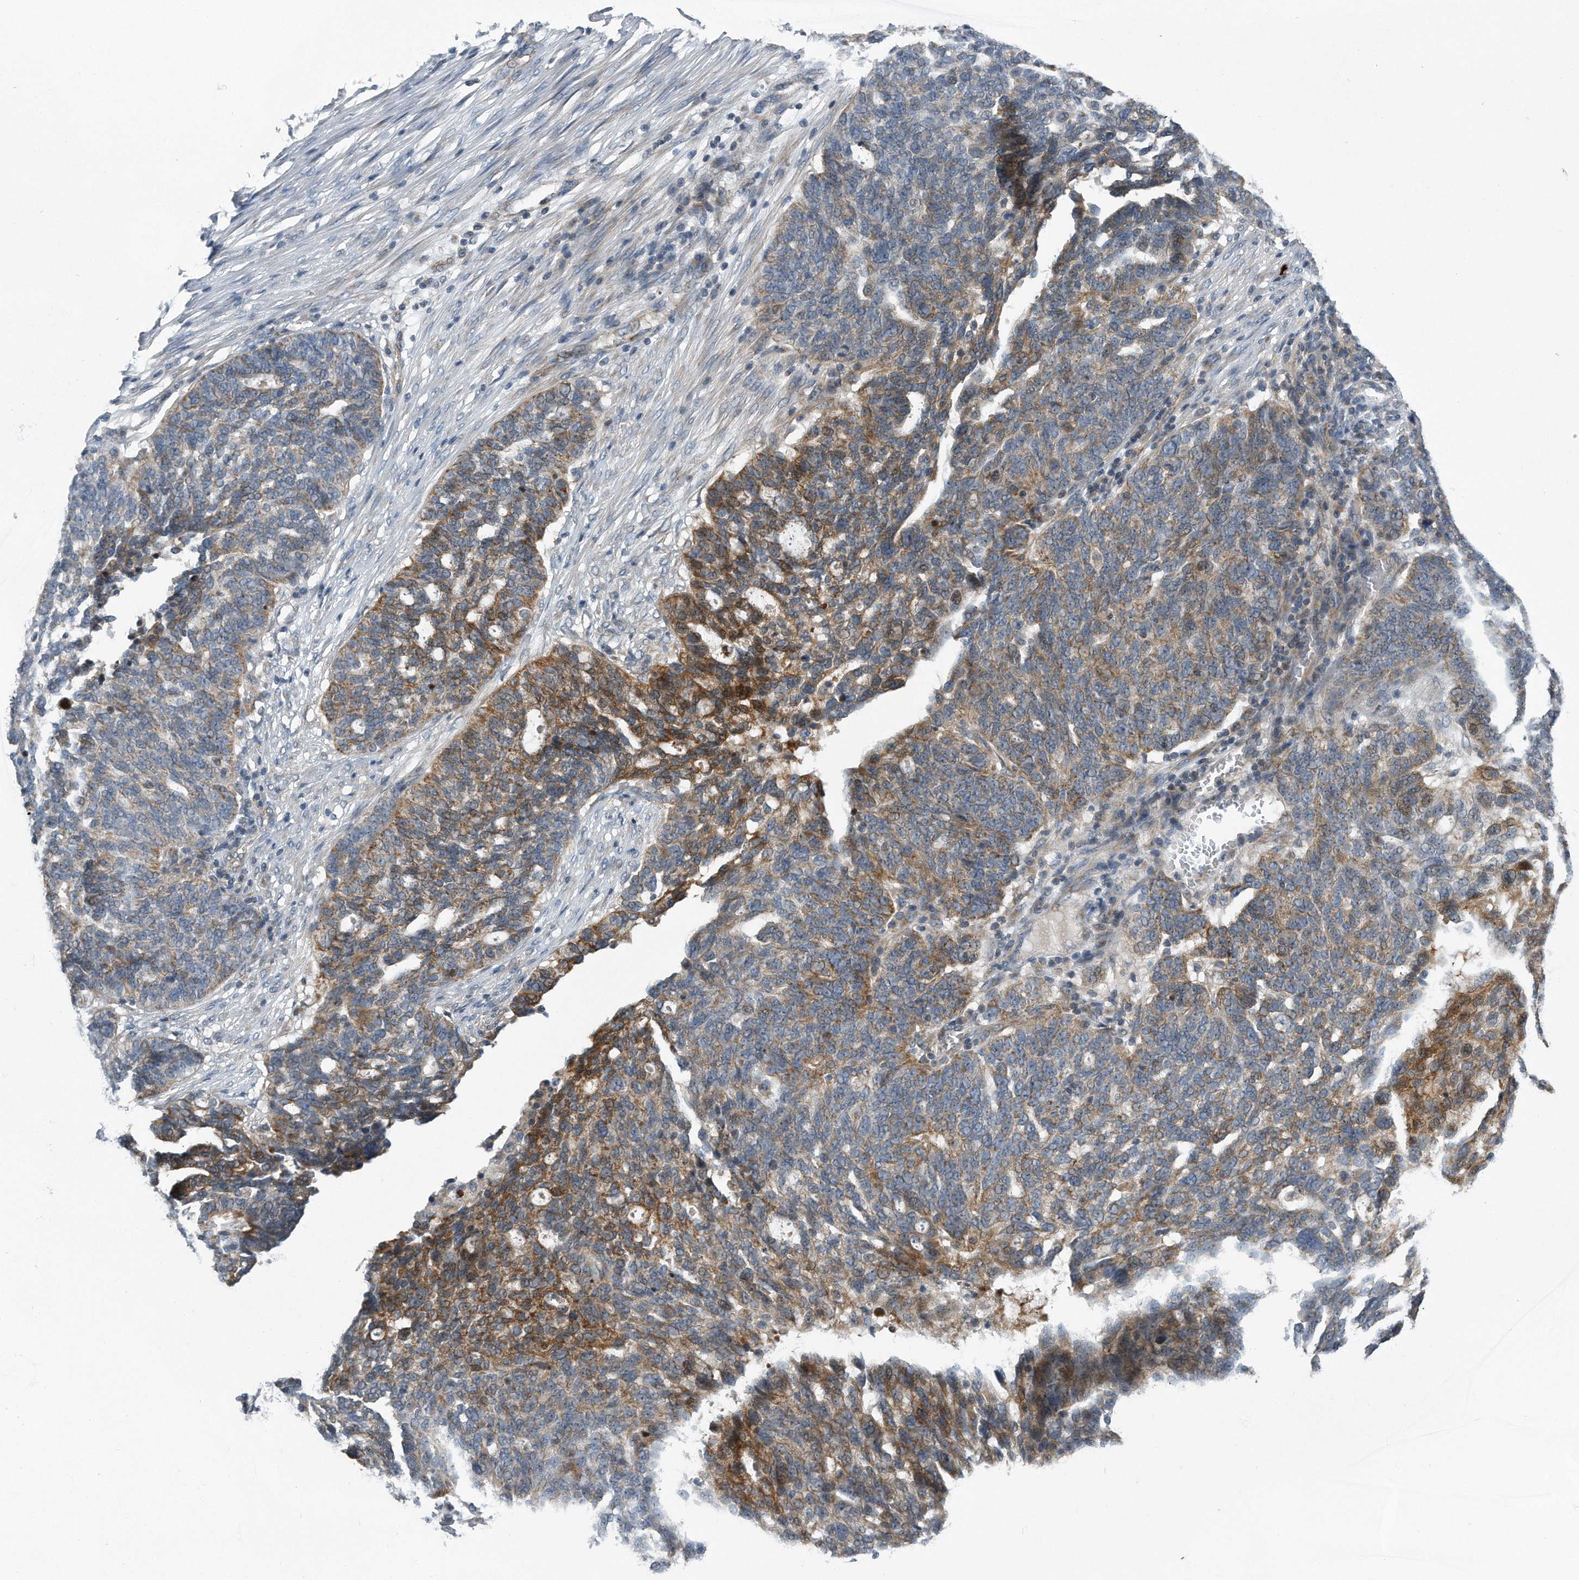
{"staining": {"intensity": "moderate", "quantity": ">75%", "location": "cytoplasmic/membranous"}, "tissue": "ovarian cancer", "cell_type": "Tumor cells", "image_type": "cancer", "snomed": [{"axis": "morphology", "description": "Cystadenocarcinoma, serous, NOS"}, {"axis": "topography", "description": "Ovary"}], "caption": "Immunohistochemical staining of human ovarian cancer (serous cystadenocarcinoma) exhibits moderate cytoplasmic/membranous protein staining in approximately >75% of tumor cells.", "gene": "LYRM4", "patient": {"sex": "female", "age": 59}}